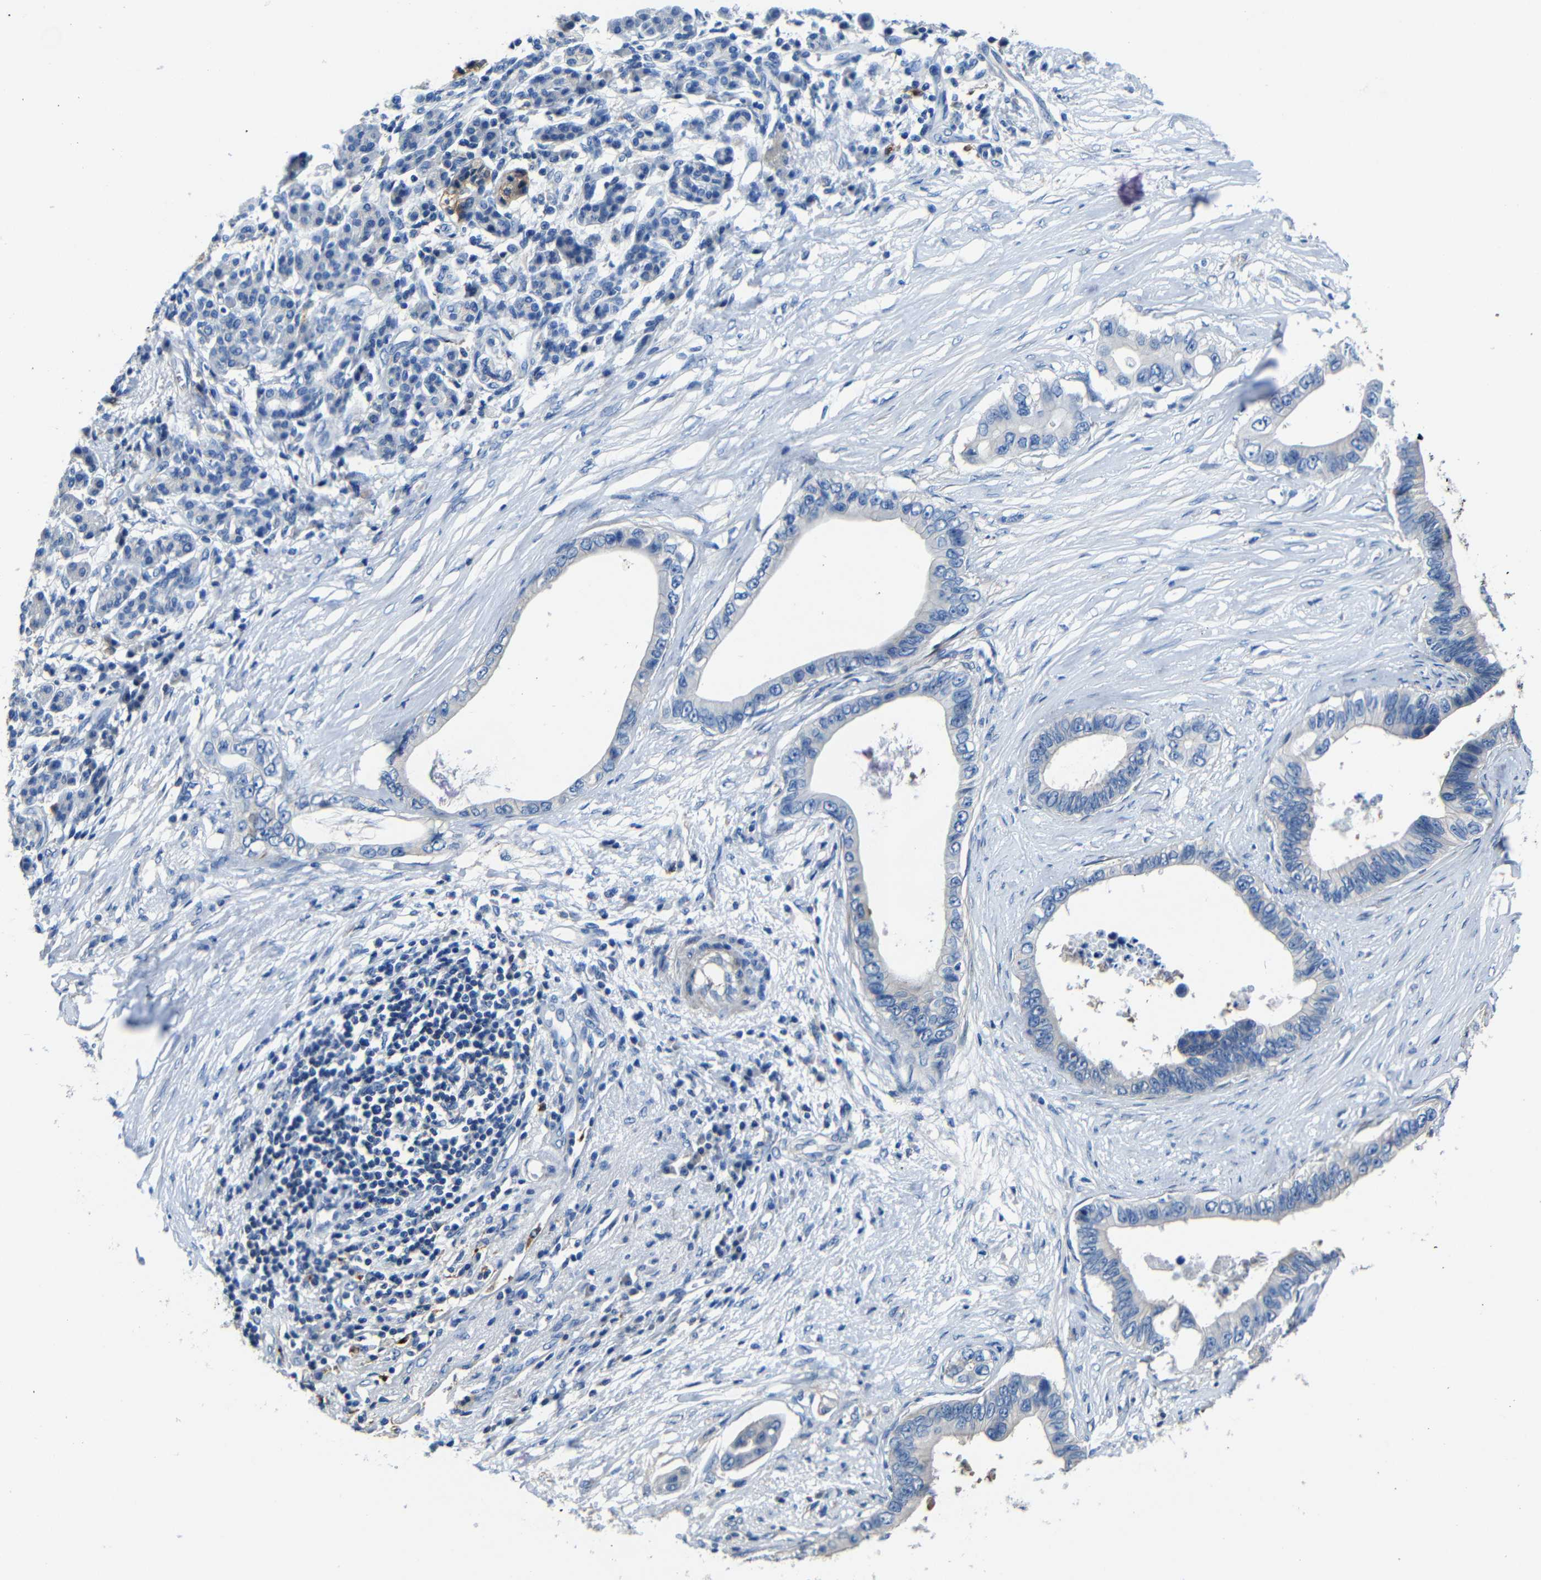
{"staining": {"intensity": "negative", "quantity": "none", "location": "none"}, "tissue": "pancreatic cancer", "cell_type": "Tumor cells", "image_type": "cancer", "snomed": [{"axis": "morphology", "description": "Adenocarcinoma, NOS"}, {"axis": "topography", "description": "Pancreas"}], "caption": "Immunohistochemistry micrograph of adenocarcinoma (pancreatic) stained for a protein (brown), which demonstrates no expression in tumor cells.", "gene": "GDI1", "patient": {"sex": "male", "age": 77}}